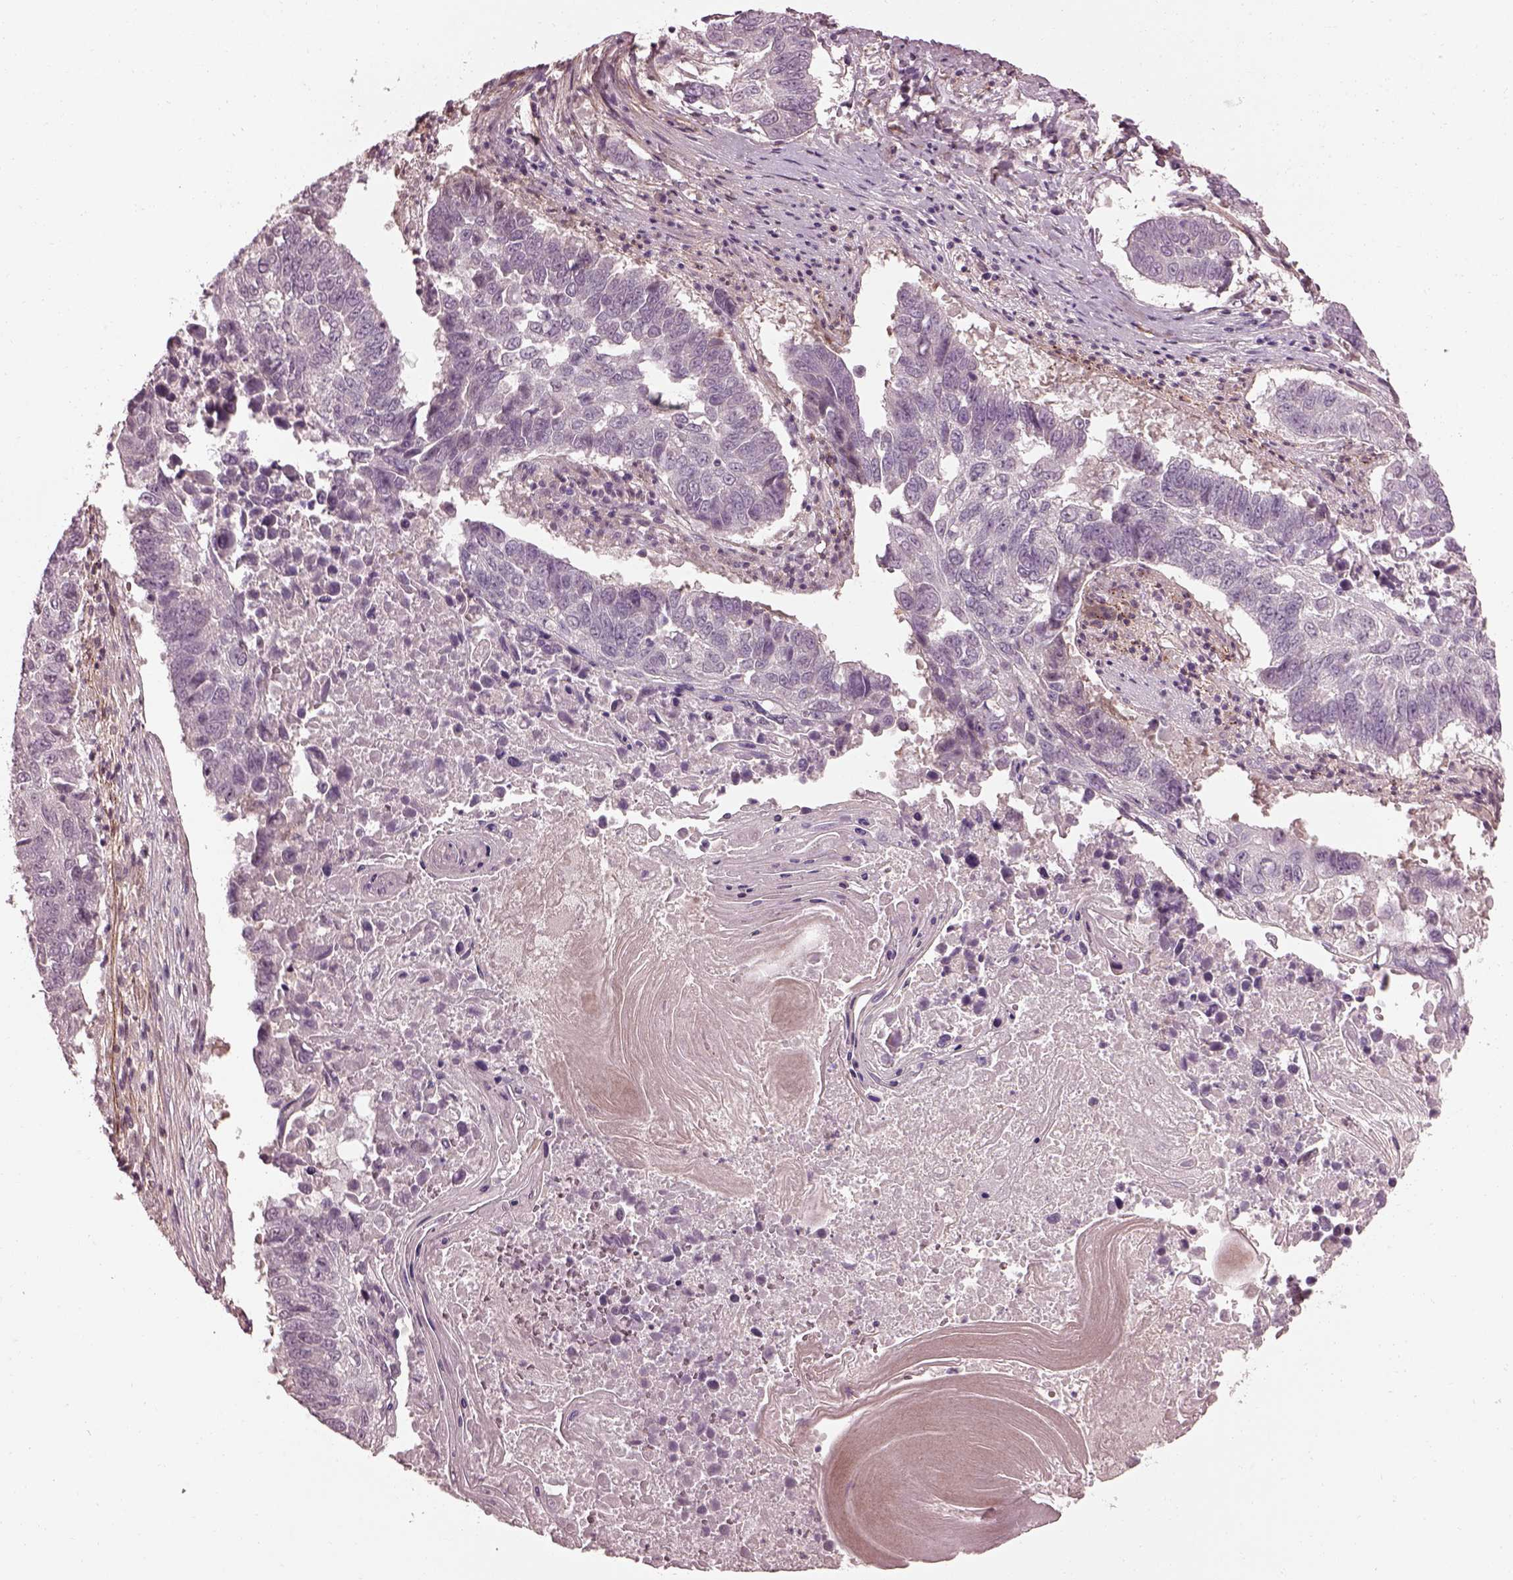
{"staining": {"intensity": "negative", "quantity": "none", "location": "none"}, "tissue": "lung cancer", "cell_type": "Tumor cells", "image_type": "cancer", "snomed": [{"axis": "morphology", "description": "Squamous cell carcinoma, NOS"}, {"axis": "topography", "description": "Lung"}], "caption": "This photomicrograph is of lung cancer stained with IHC to label a protein in brown with the nuclei are counter-stained blue. There is no positivity in tumor cells.", "gene": "EFEMP1", "patient": {"sex": "male", "age": 73}}